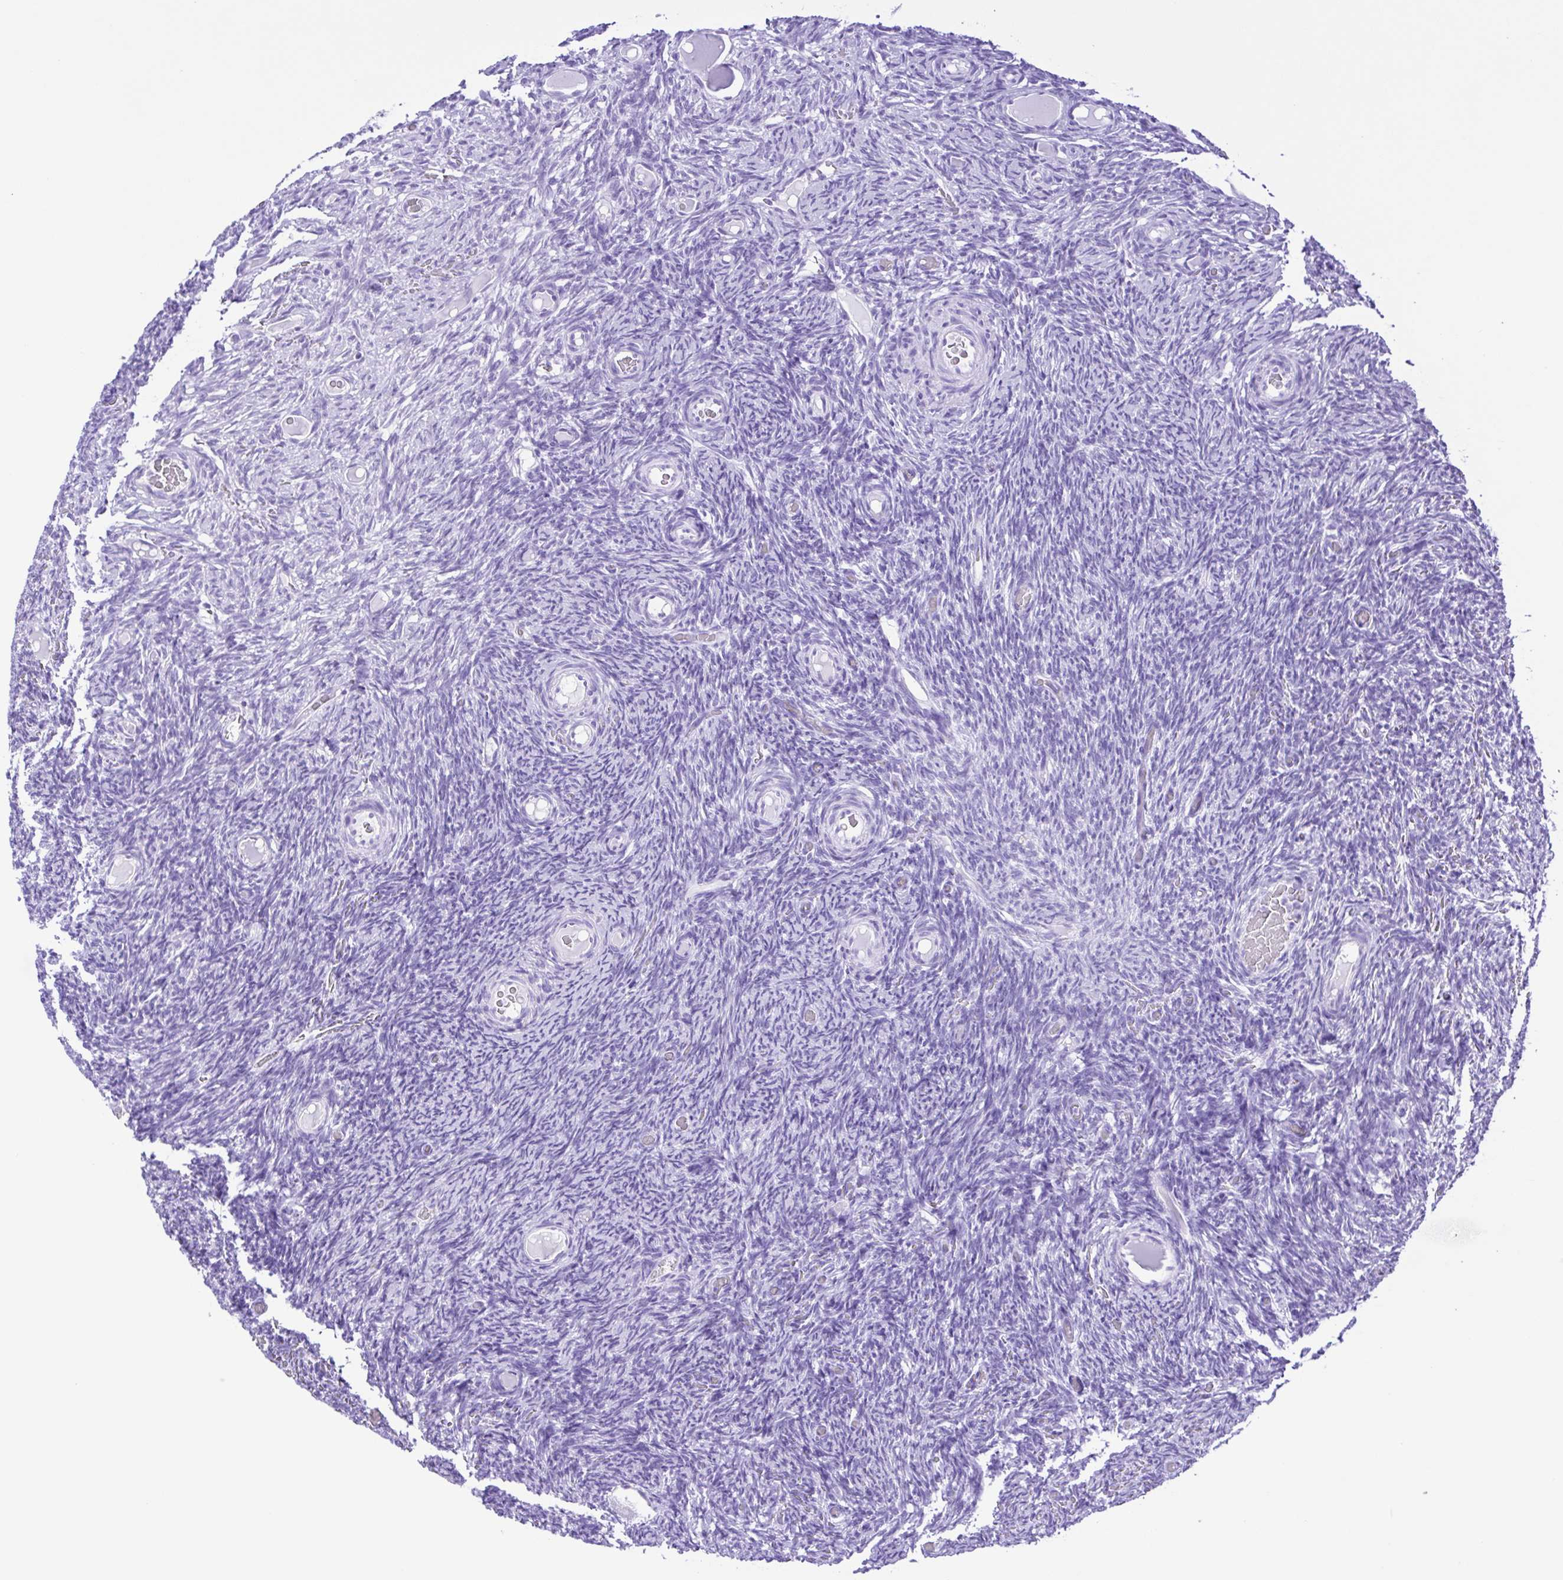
{"staining": {"intensity": "negative", "quantity": "none", "location": "none"}, "tissue": "ovary", "cell_type": "Ovarian stroma cells", "image_type": "normal", "snomed": [{"axis": "morphology", "description": "Normal tissue, NOS"}, {"axis": "topography", "description": "Ovary"}], "caption": "A high-resolution image shows immunohistochemistry staining of normal ovary, which displays no significant expression in ovarian stroma cells.", "gene": "SYT1", "patient": {"sex": "female", "age": 34}}